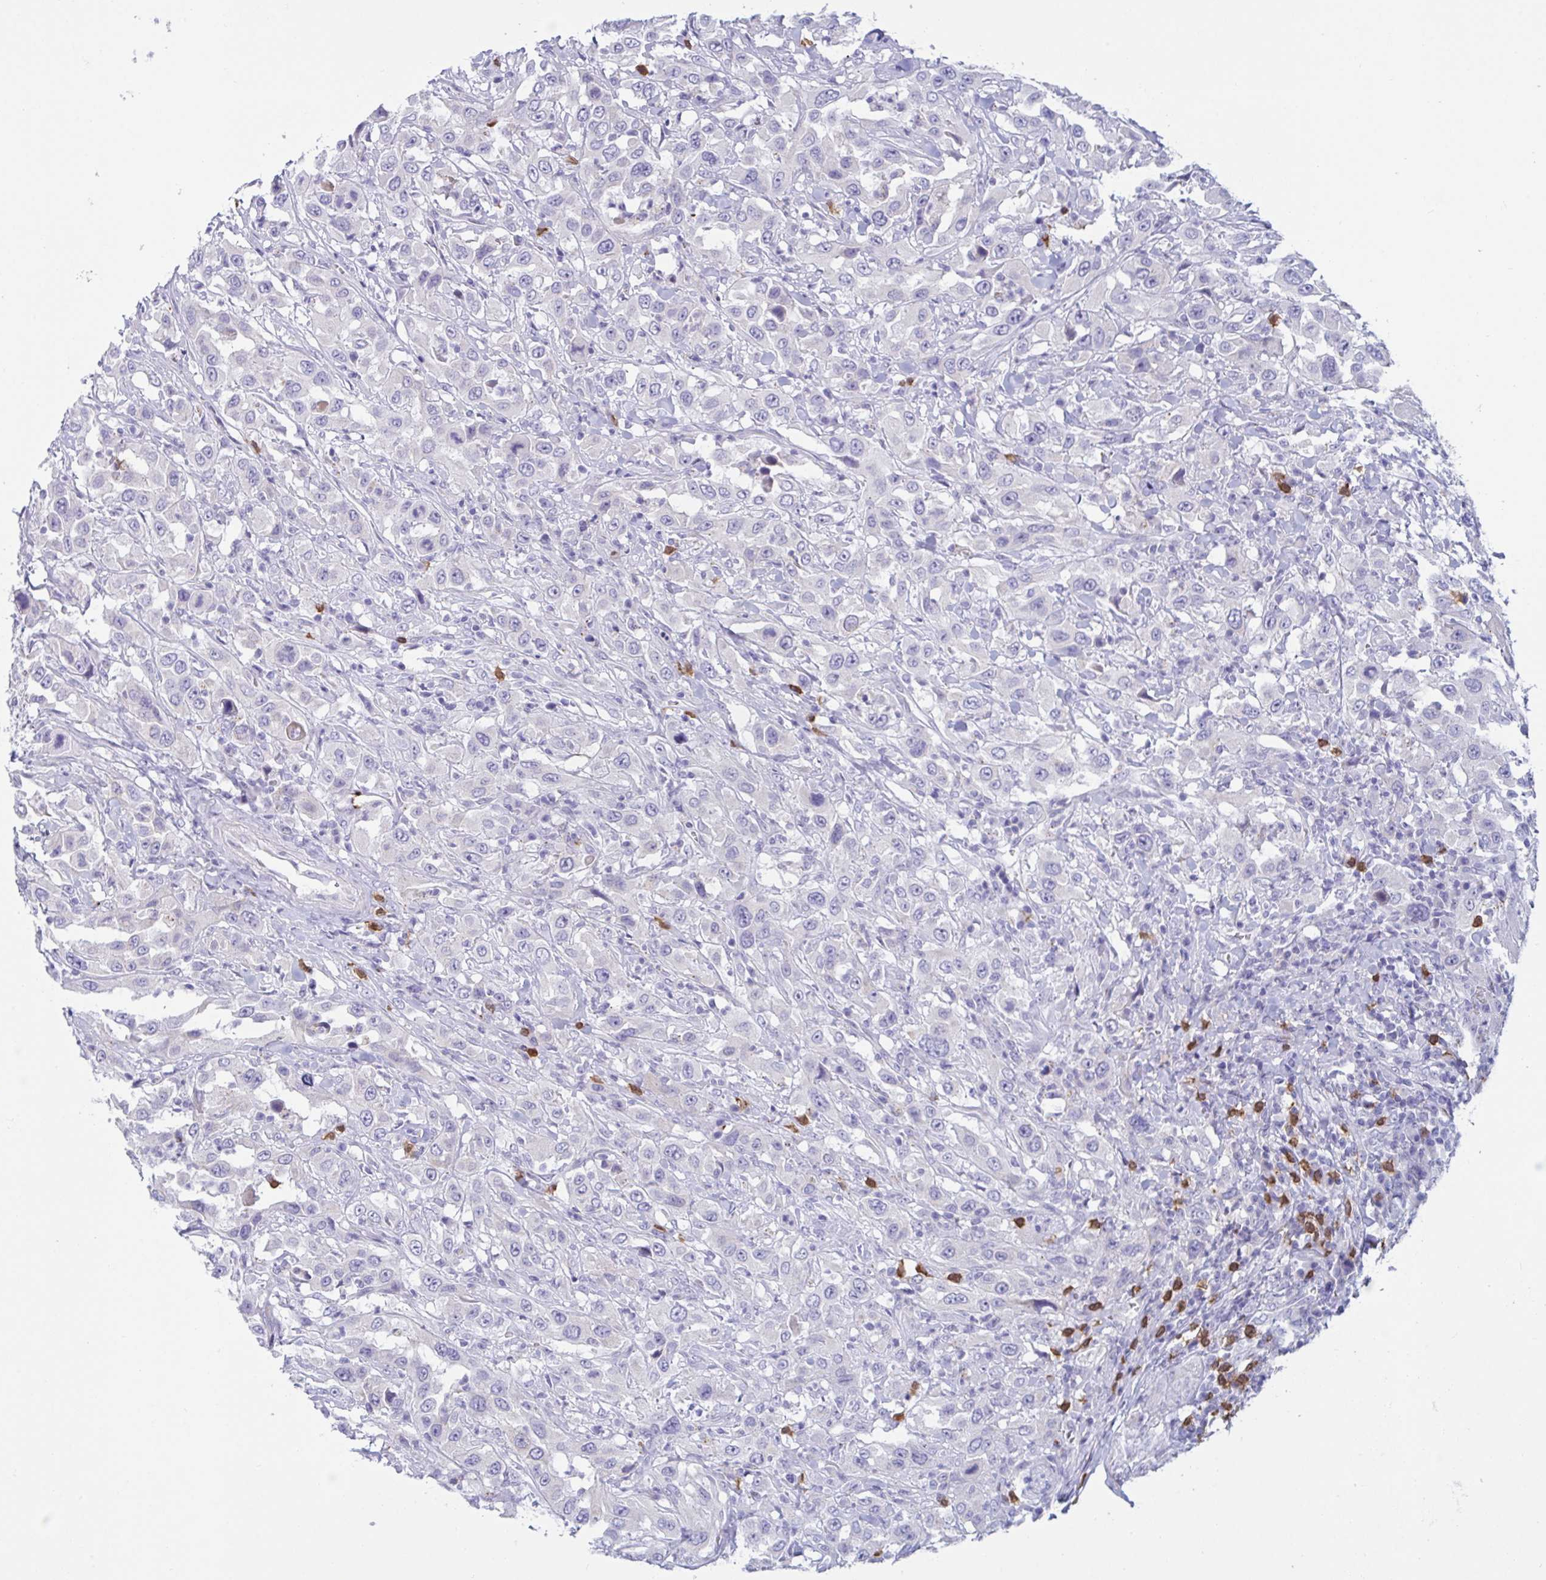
{"staining": {"intensity": "negative", "quantity": "none", "location": "none"}, "tissue": "urothelial cancer", "cell_type": "Tumor cells", "image_type": "cancer", "snomed": [{"axis": "morphology", "description": "Urothelial carcinoma, High grade"}, {"axis": "topography", "description": "Urinary bladder"}], "caption": "DAB (3,3'-diaminobenzidine) immunohistochemical staining of human high-grade urothelial carcinoma displays no significant staining in tumor cells.", "gene": "TAS2R38", "patient": {"sex": "male", "age": 61}}